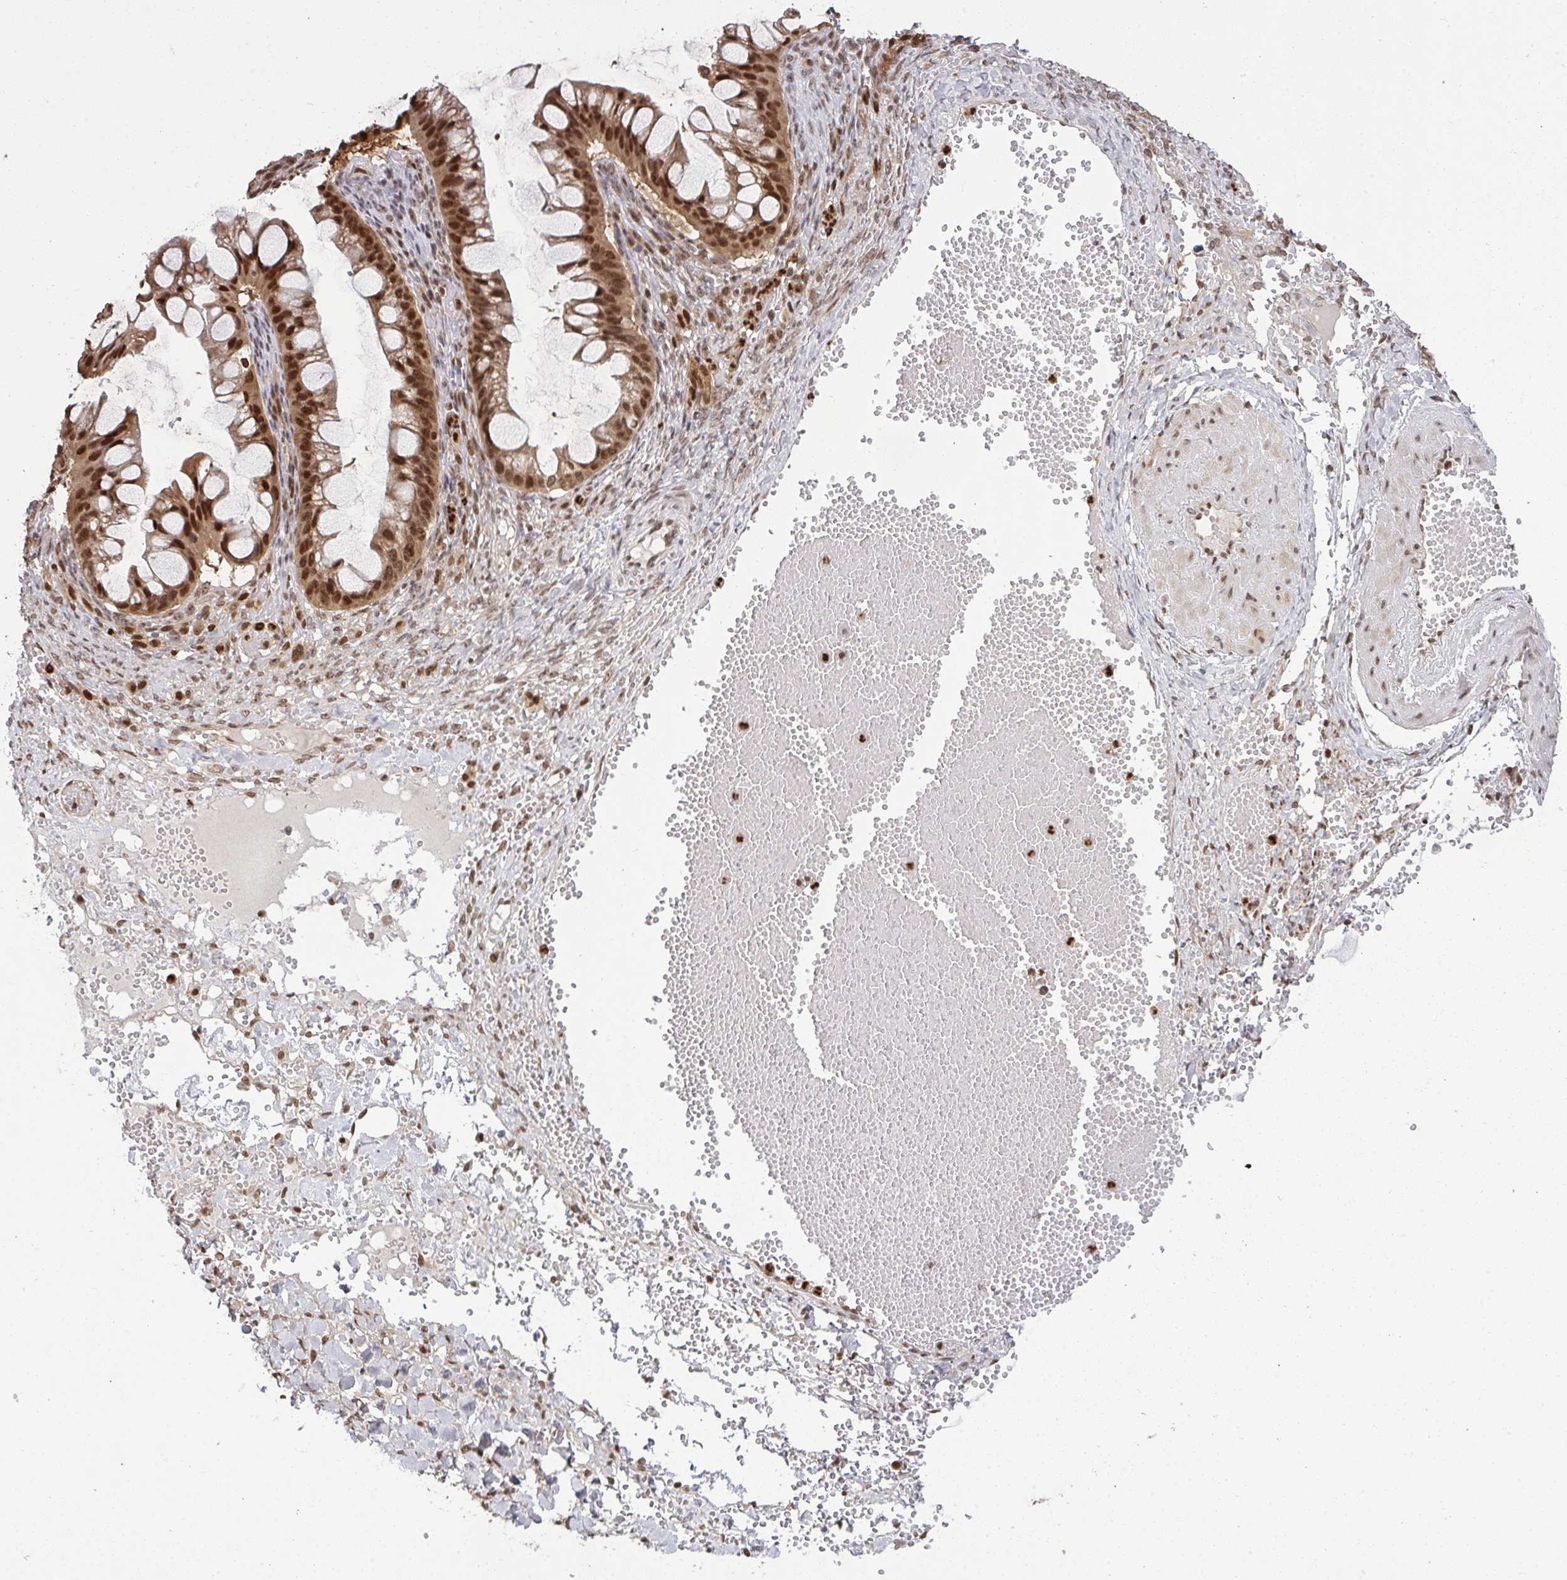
{"staining": {"intensity": "moderate", "quantity": ">75%", "location": "nuclear"}, "tissue": "ovarian cancer", "cell_type": "Tumor cells", "image_type": "cancer", "snomed": [{"axis": "morphology", "description": "Cystadenocarcinoma, mucinous, NOS"}, {"axis": "topography", "description": "Ovary"}], "caption": "Brown immunohistochemical staining in ovarian cancer displays moderate nuclear staining in about >75% of tumor cells.", "gene": "UXT", "patient": {"sex": "female", "age": 73}}